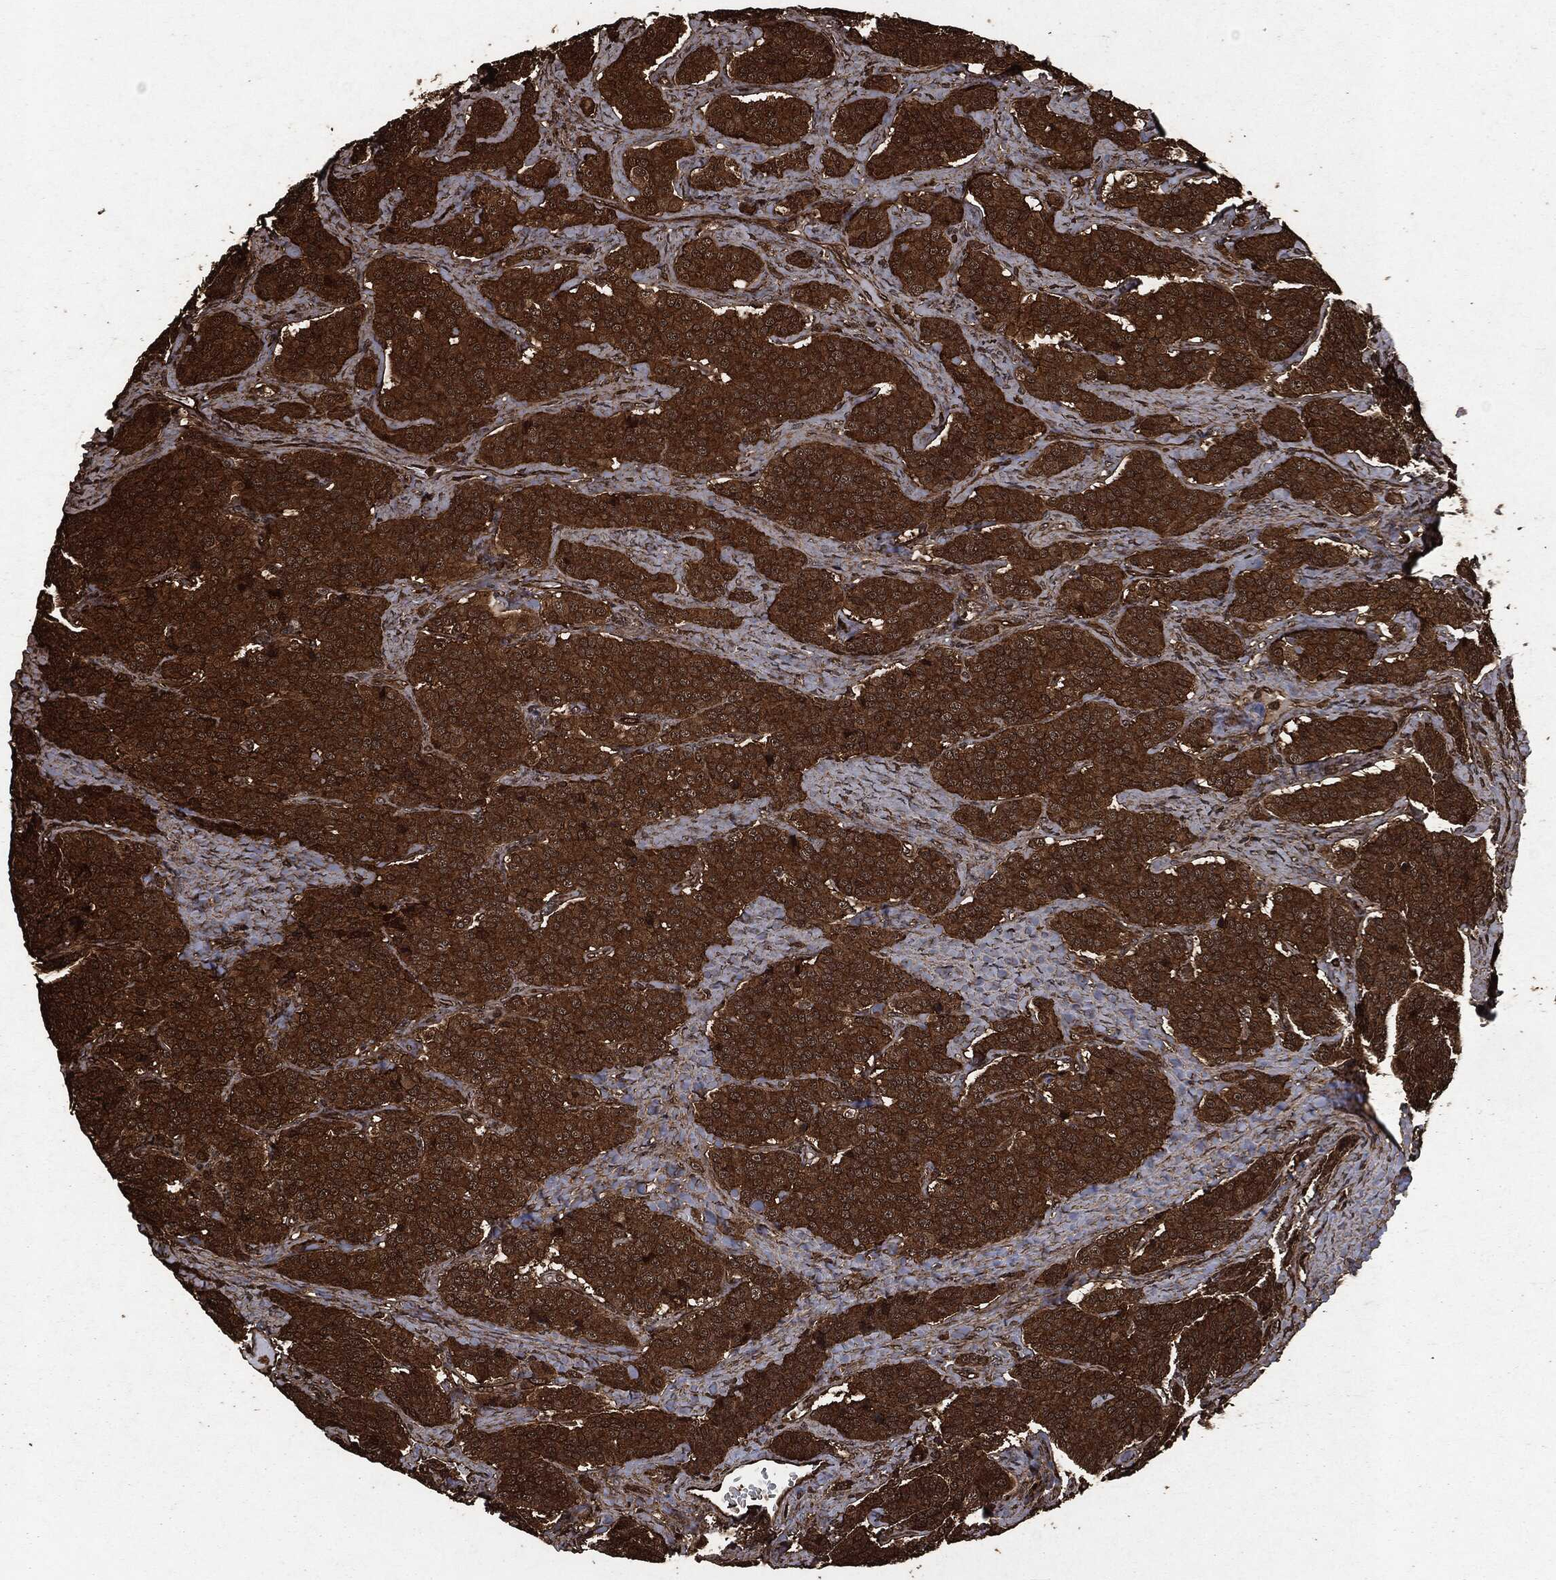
{"staining": {"intensity": "strong", "quantity": ">75%", "location": "cytoplasmic/membranous"}, "tissue": "carcinoid", "cell_type": "Tumor cells", "image_type": "cancer", "snomed": [{"axis": "morphology", "description": "Carcinoid, malignant, NOS"}, {"axis": "topography", "description": "Small intestine"}], "caption": "This histopathology image exhibits IHC staining of malignant carcinoid, with high strong cytoplasmic/membranous staining in approximately >75% of tumor cells.", "gene": "HRAS", "patient": {"sex": "female", "age": 58}}